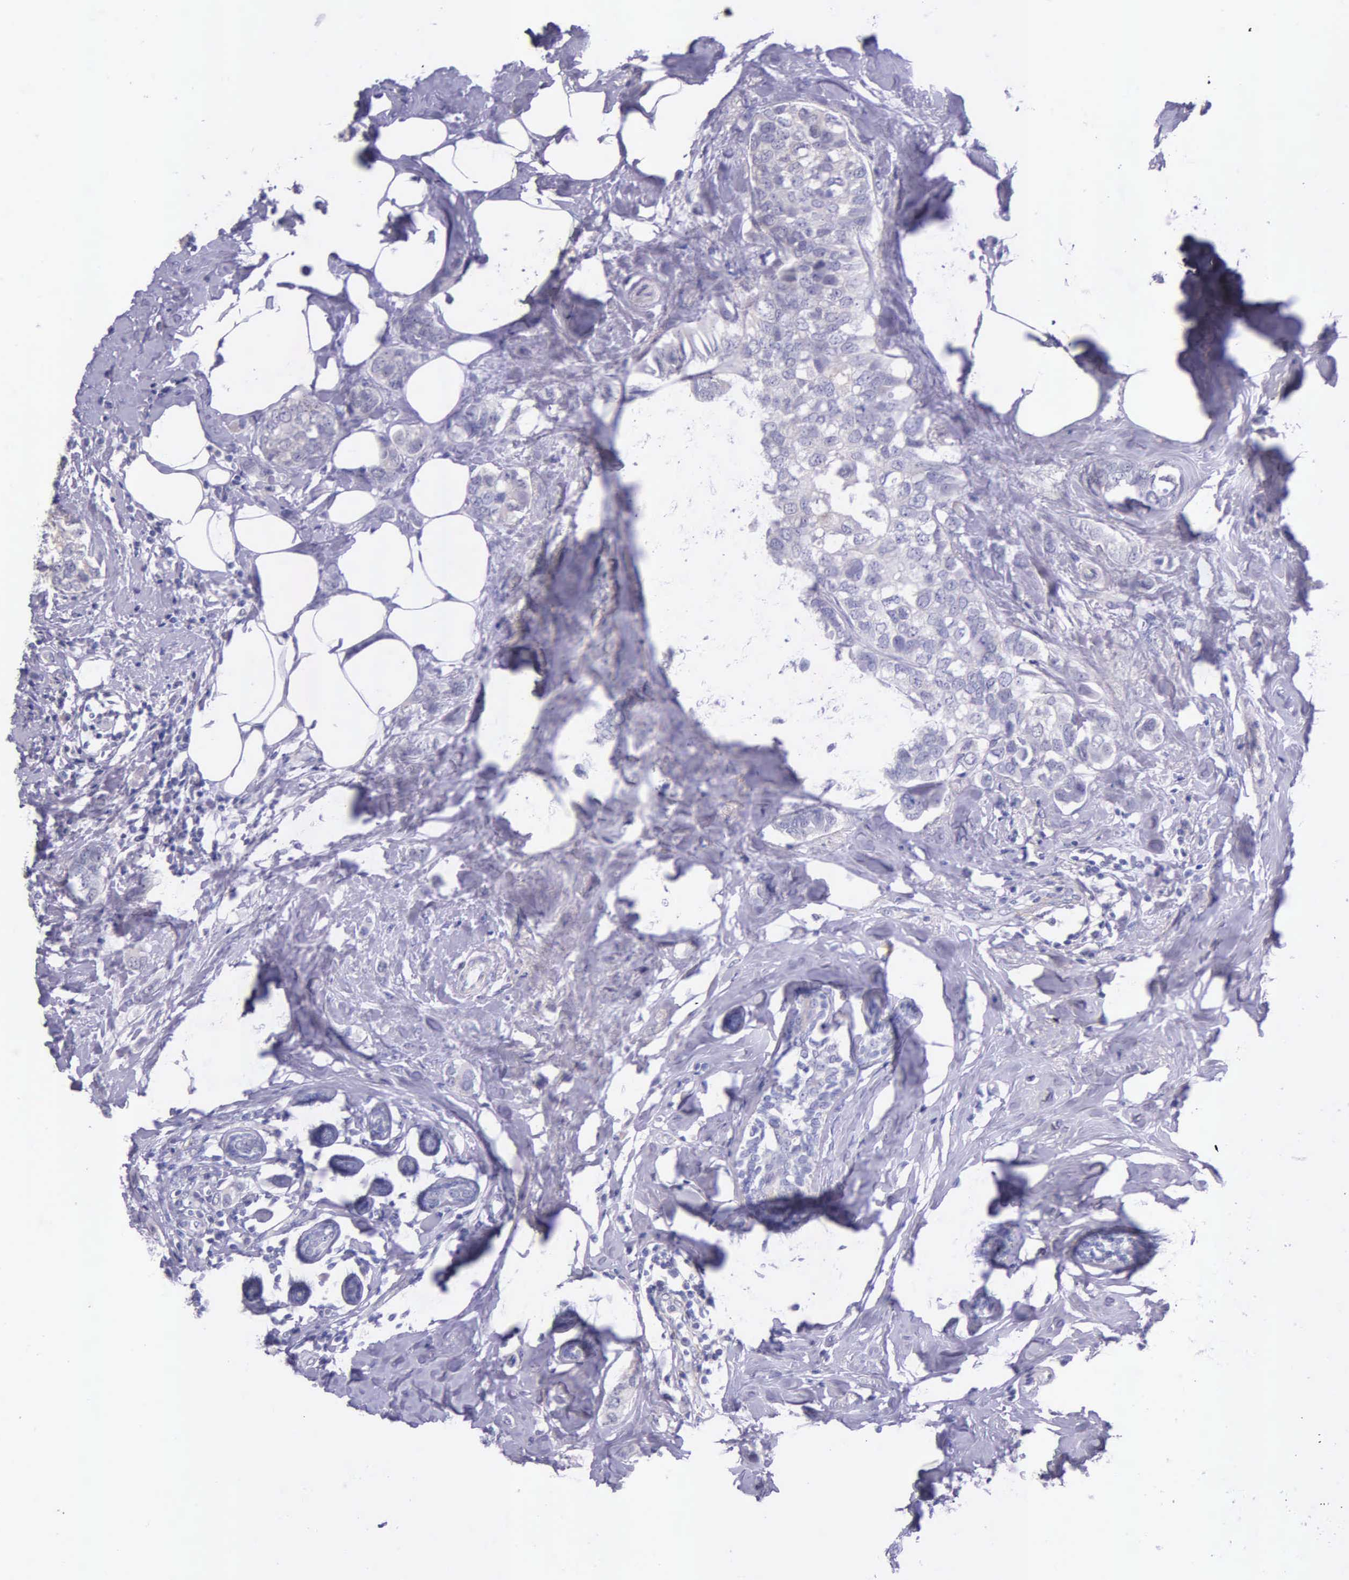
{"staining": {"intensity": "negative", "quantity": "none", "location": "none"}, "tissue": "breast cancer", "cell_type": "Tumor cells", "image_type": "cancer", "snomed": [{"axis": "morphology", "description": "Normal tissue, NOS"}, {"axis": "morphology", "description": "Duct carcinoma"}, {"axis": "topography", "description": "Breast"}], "caption": "Breast cancer (intraductal carcinoma) stained for a protein using immunohistochemistry displays no positivity tumor cells.", "gene": "THSD7A", "patient": {"sex": "female", "age": 50}}